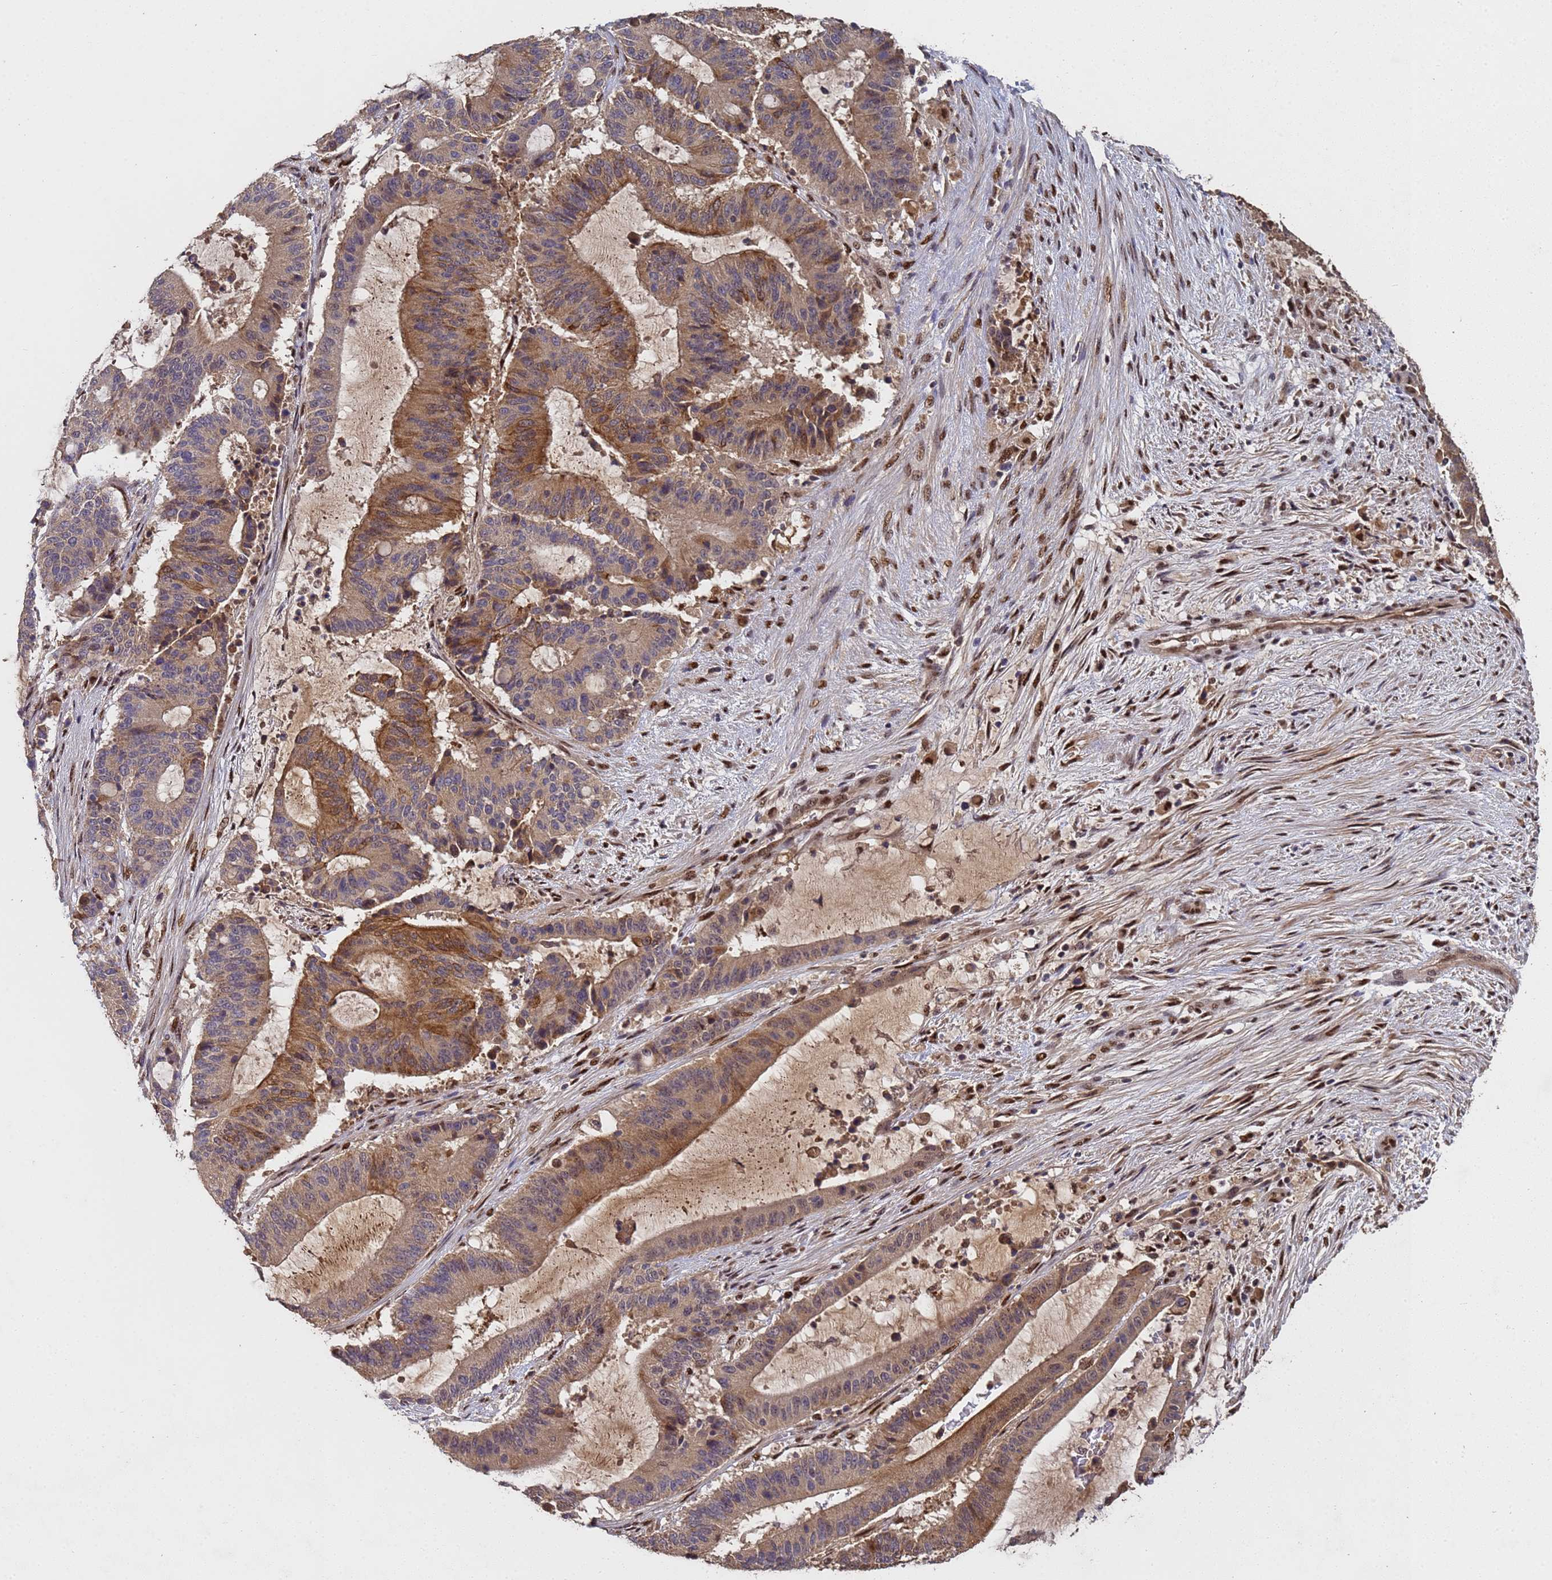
{"staining": {"intensity": "moderate", "quantity": "25%-75%", "location": "cytoplasmic/membranous"}, "tissue": "liver cancer", "cell_type": "Tumor cells", "image_type": "cancer", "snomed": [{"axis": "morphology", "description": "Normal tissue, NOS"}, {"axis": "morphology", "description": "Cholangiocarcinoma"}, {"axis": "topography", "description": "Liver"}, {"axis": "topography", "description": "Peripheral nerve tissue"}], "caption": "A medium amount of moderate cytoplasmic/membranous expression is appreciated in about 25%-75% of tumor cells in liver cancer (cholangiocarcinoma) tissue.", "gene": "SECISBP2", "patient": {"sex": "female", "age": 73}}